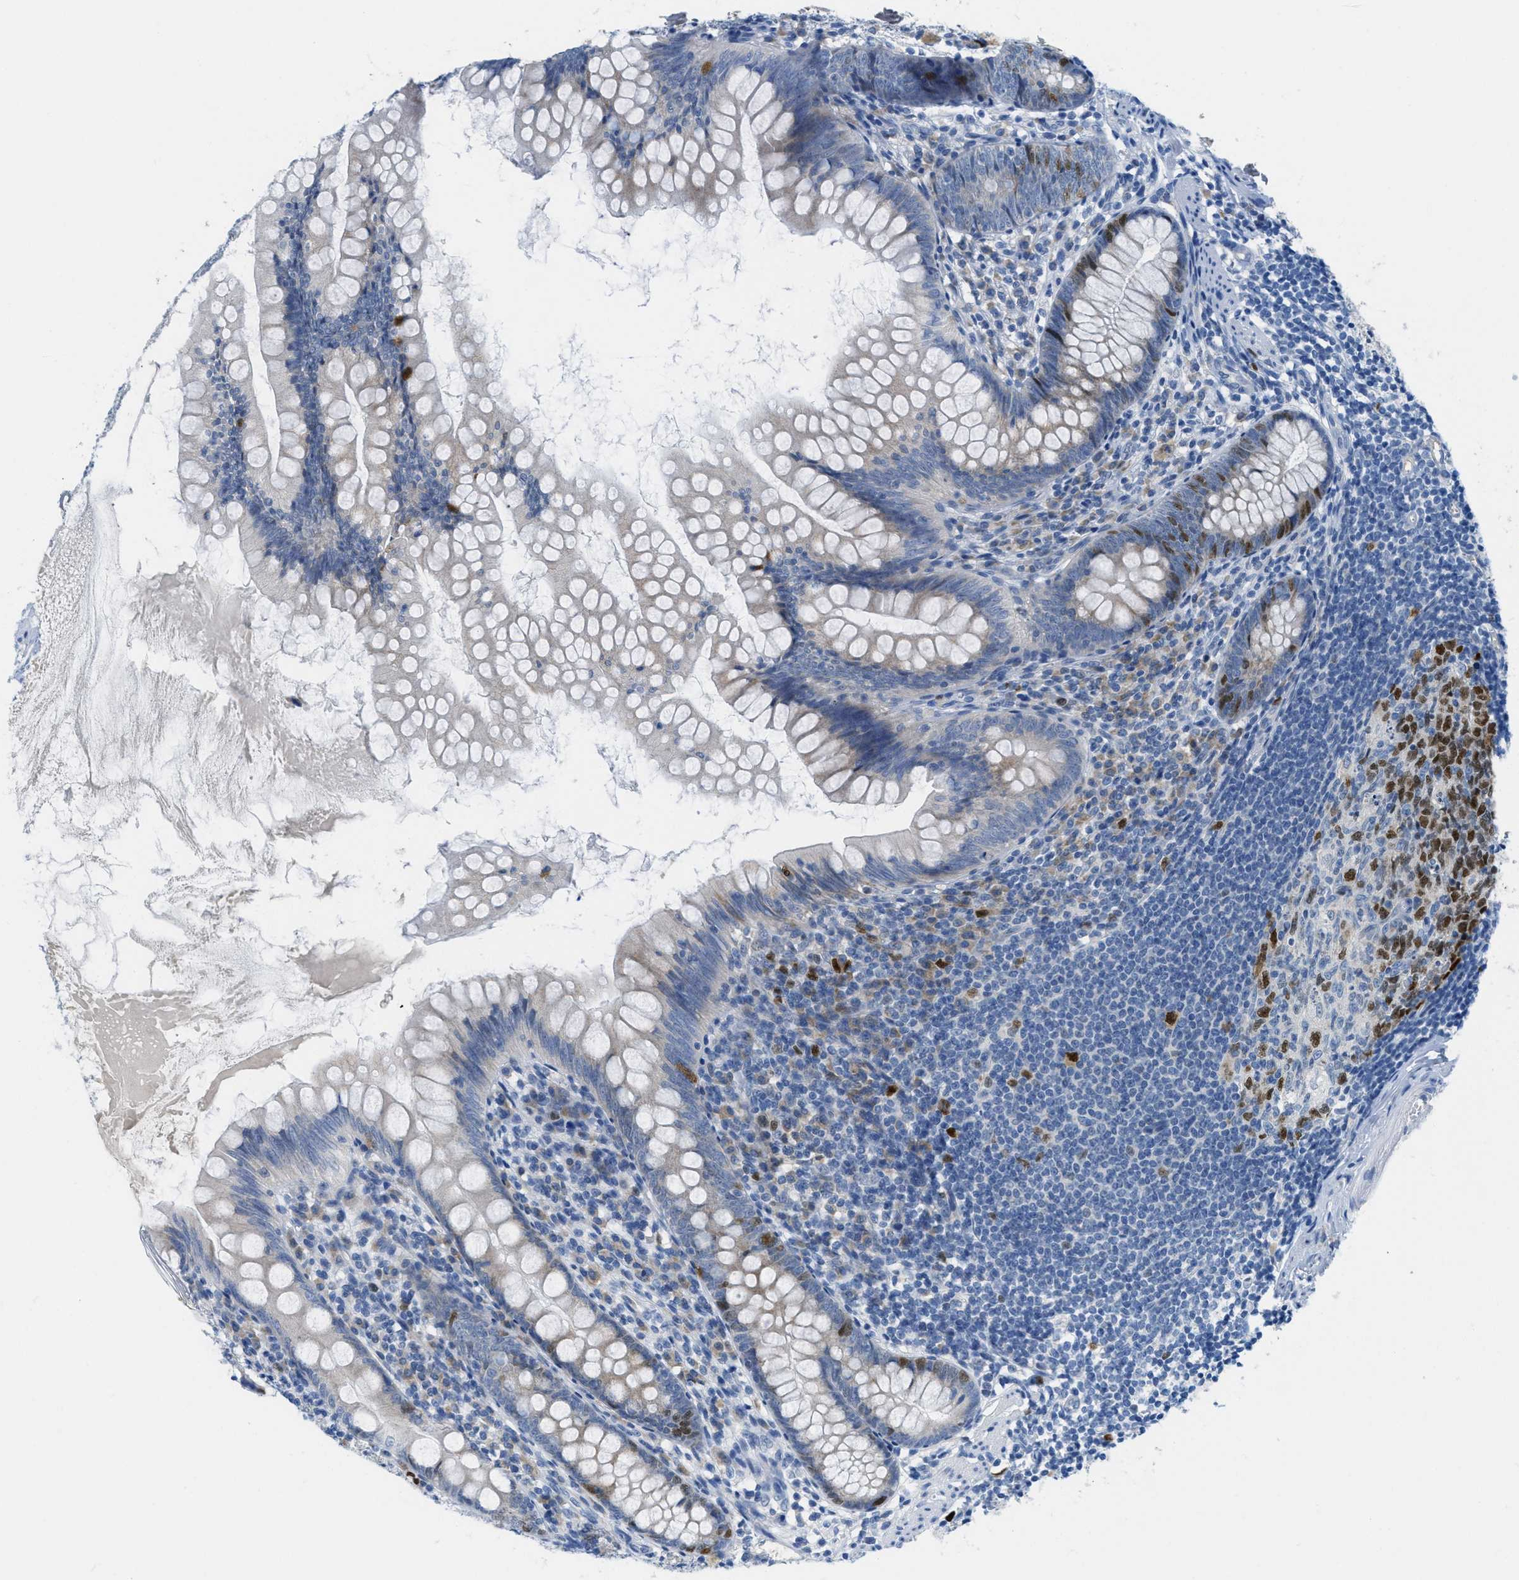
{"staining": {"intensity": "moderate", "quantity": "<25%", "location": "cytoplasmic/membranous,nuclear"}, "tissue": "appendix", "cell_type": "Glandular cells", "image_type": "normal", "snomed": [{"axis": "morphology", "description": "Normal tissue, NOS"}, {"axis": "topography", "description": "Appendix"}], "caption": "Immunohistochemistry (IHC) image of normal appendix: human appendix stained using immunohistochemistry exhibits low levels of moderate protein expression localized specifically in the cytoplasmic/membranous,nuclear of glandular cells, appearing as a cytoplasmic/membranous,nuclear brown color.", "gene": "ORC6", "patient": {"sex": "female", "age": 77}}